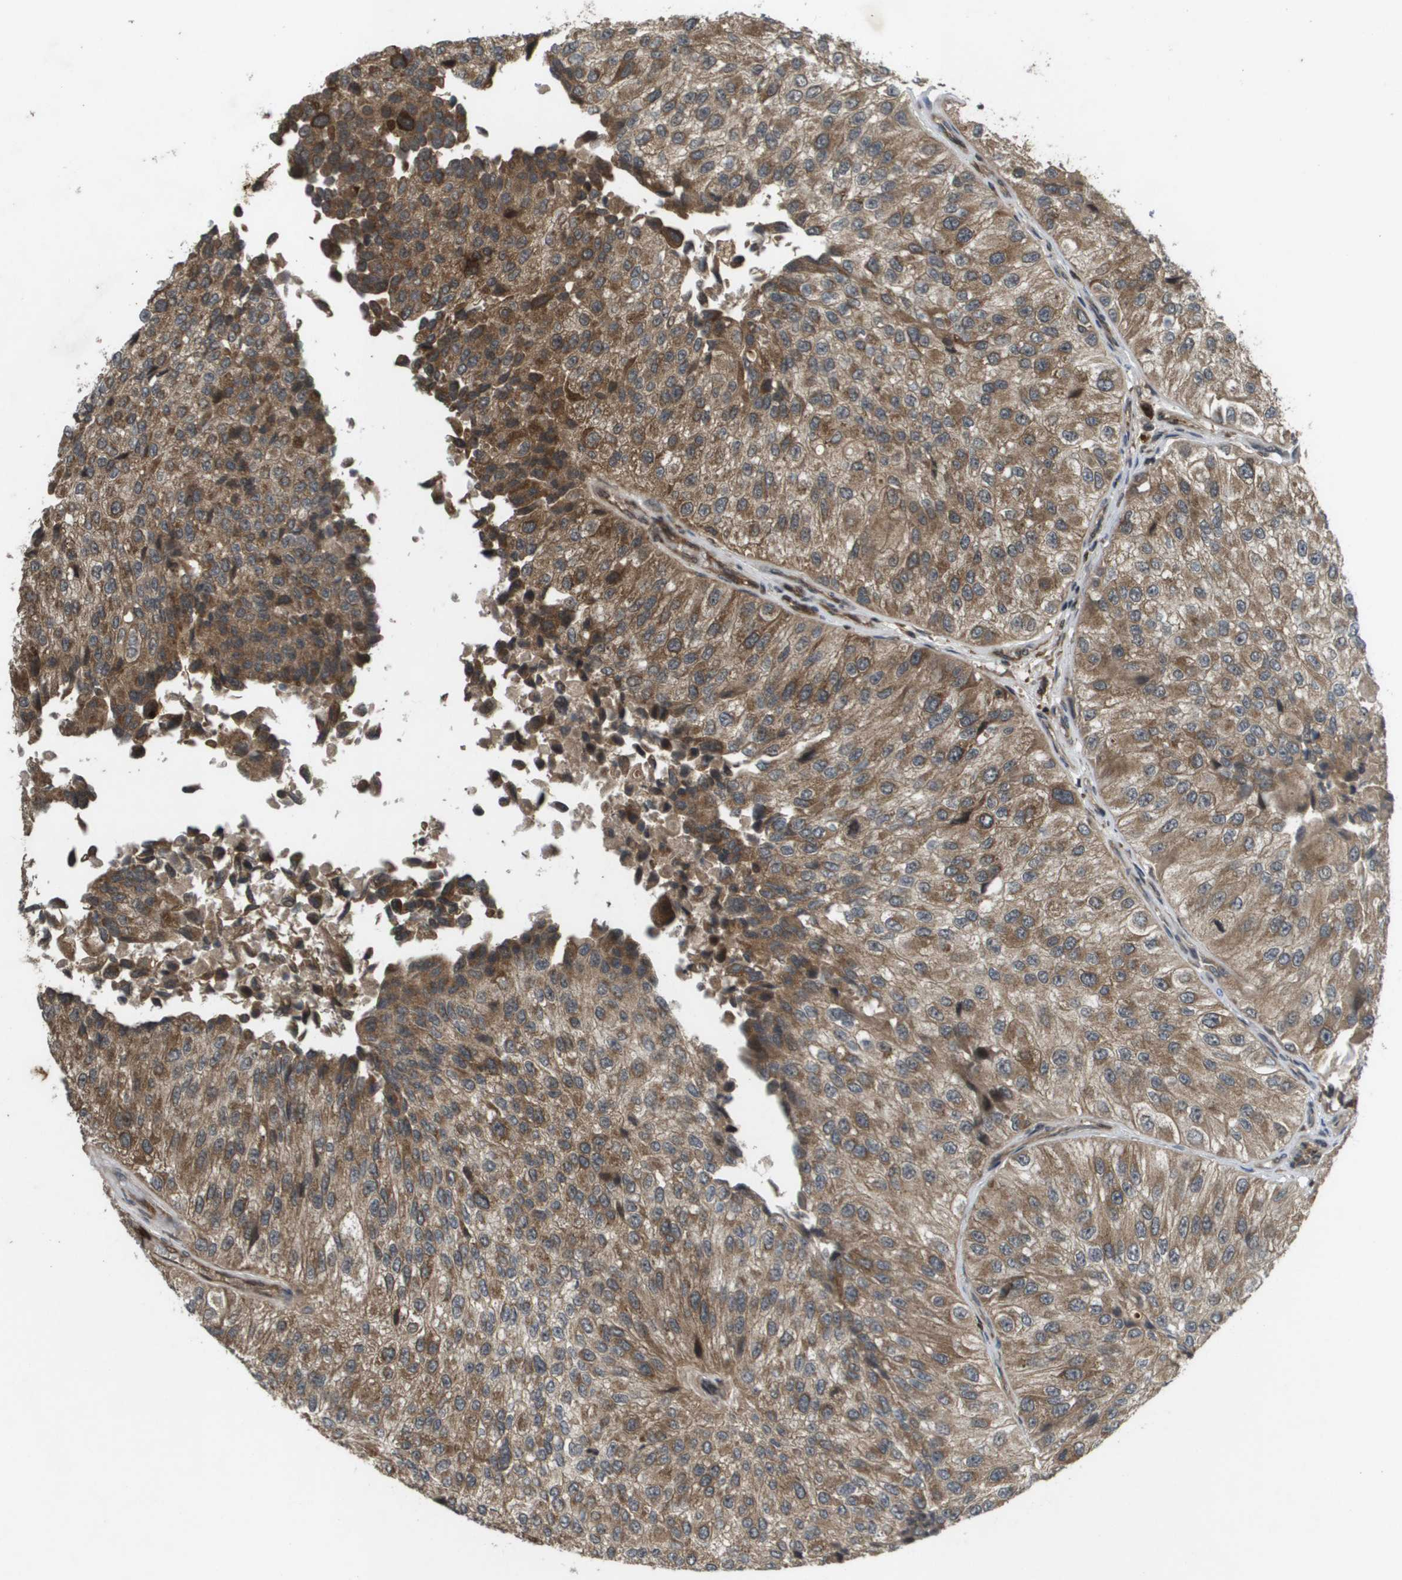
{"staining": {"intensity": "moderate", "quantity": ">75%", "location": "cytoplasmic/membranous"}, "tissue": "urothelial cancer", "cell_type": "Tumor cells", "image_type": "cancer", "snomed": [{"axis": "morphology", "description": "Urothelial carcinoma, High grade"}, {"axis": "topography", "description": "Kidney"}, {"axis": "topography", "description": "Urinary bladder"}], "caption": "Immunohistochemistry image of neoplastic tissue: urothelial cancer stained using IHC reveals medium levels of moderate protein expression localized specifically in the cytoplasmic/membranous of tumor cells, appearing as a cytoplasmic/membranous brown color.", "gene": "KIF11", "patient": {"sex": "male", "age": 77}}